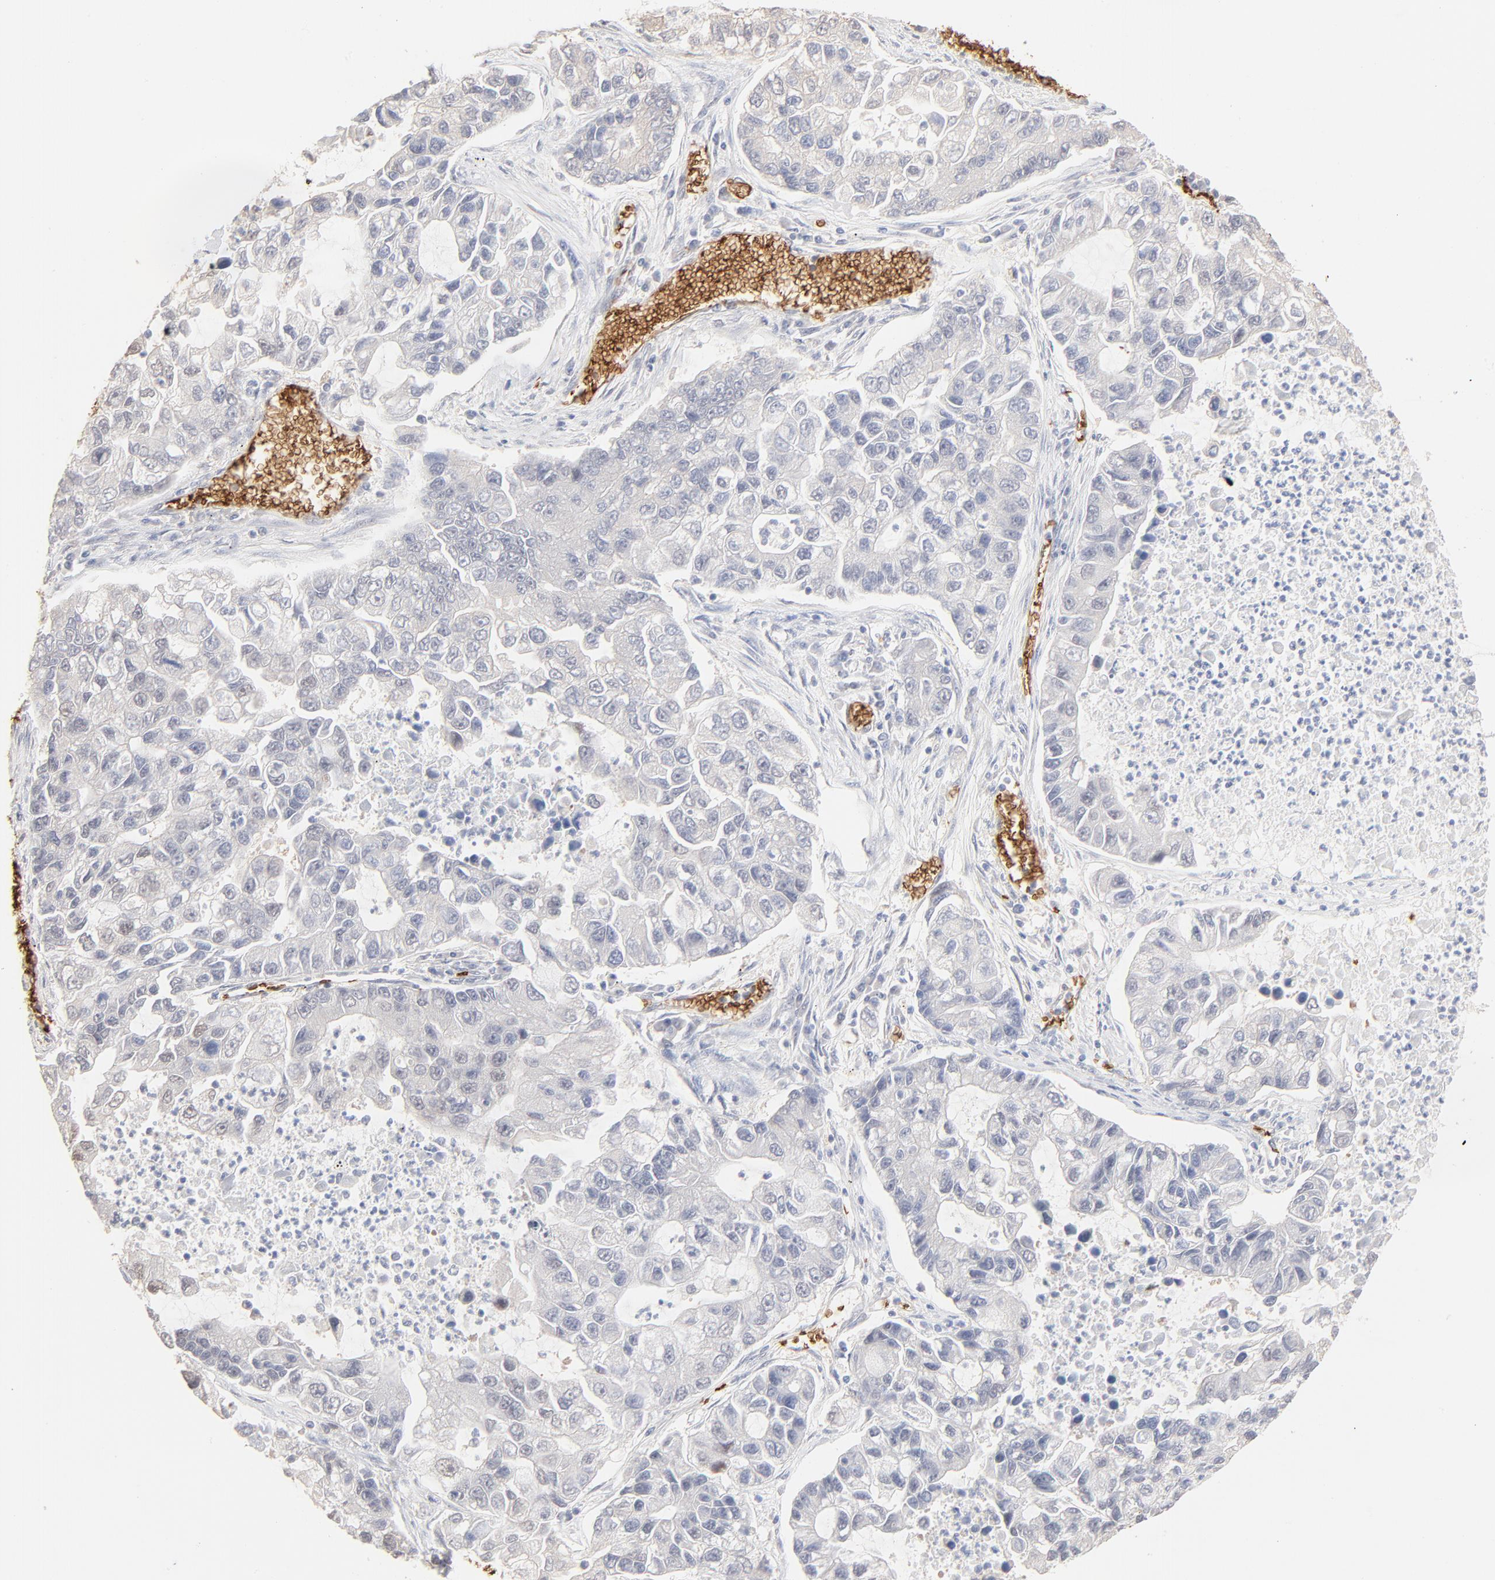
{"staining": {"intensity": "negative", "quantity": "none", "location": "none"}, "tissue": "lung cancer", "cell_type": "Tumor cells", "image_type": "cancer", "snomed": [{"axis": "morphology", "description": "Adenocarcinoma, NOS"}, {"axis": "topography", "description": "Lung"}], "caption": "Immunohistochemistry of lung cancer (adenocarcinoma) shows no positivity in tumor cells.", "gene": "SPTB", "patient": {"sex": "female", "age": 51}}